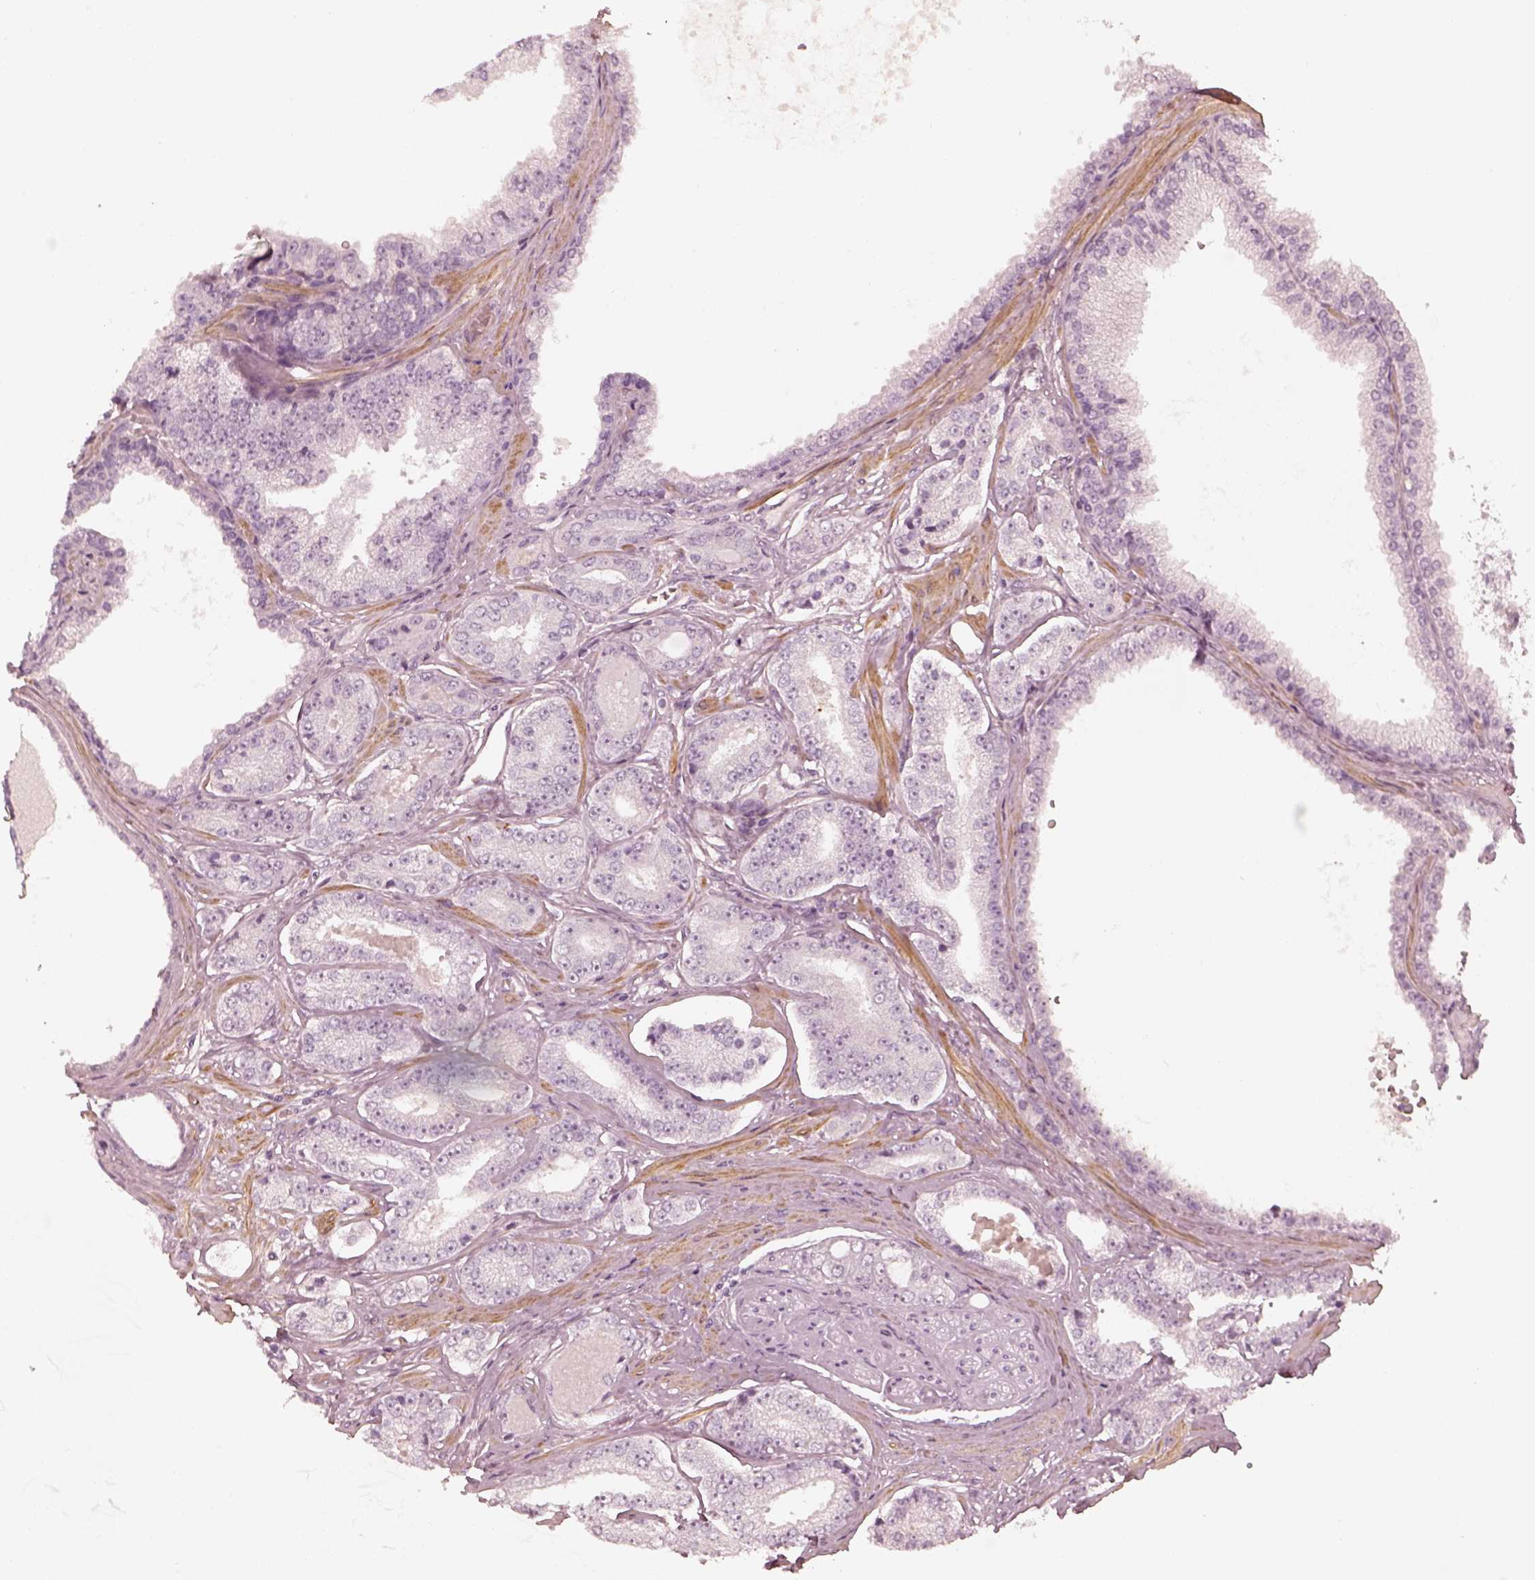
{"staining": {"intensity": "negative", "quantity": "none", "location": "none"}, "tissue": "prostate cancer", "cell_type": "Tumor cells", "image_type": "cancer", "snomed": [{"axis": "morphology", "description": "Adenocarcinoma, NOS"}, {"axis": "topography", "description": "Prostate"}], "caption": "This is a photomicrograph of immunohistochemistry staining of adenocarcinoma (prostate), which shows no expression in tumor cells. (DAB (3,3'-diaminobenzidine) immunohistochemistry, high magnification).", "gene": "PRLHR", "patient": {"sex": "male", "age": 64}}